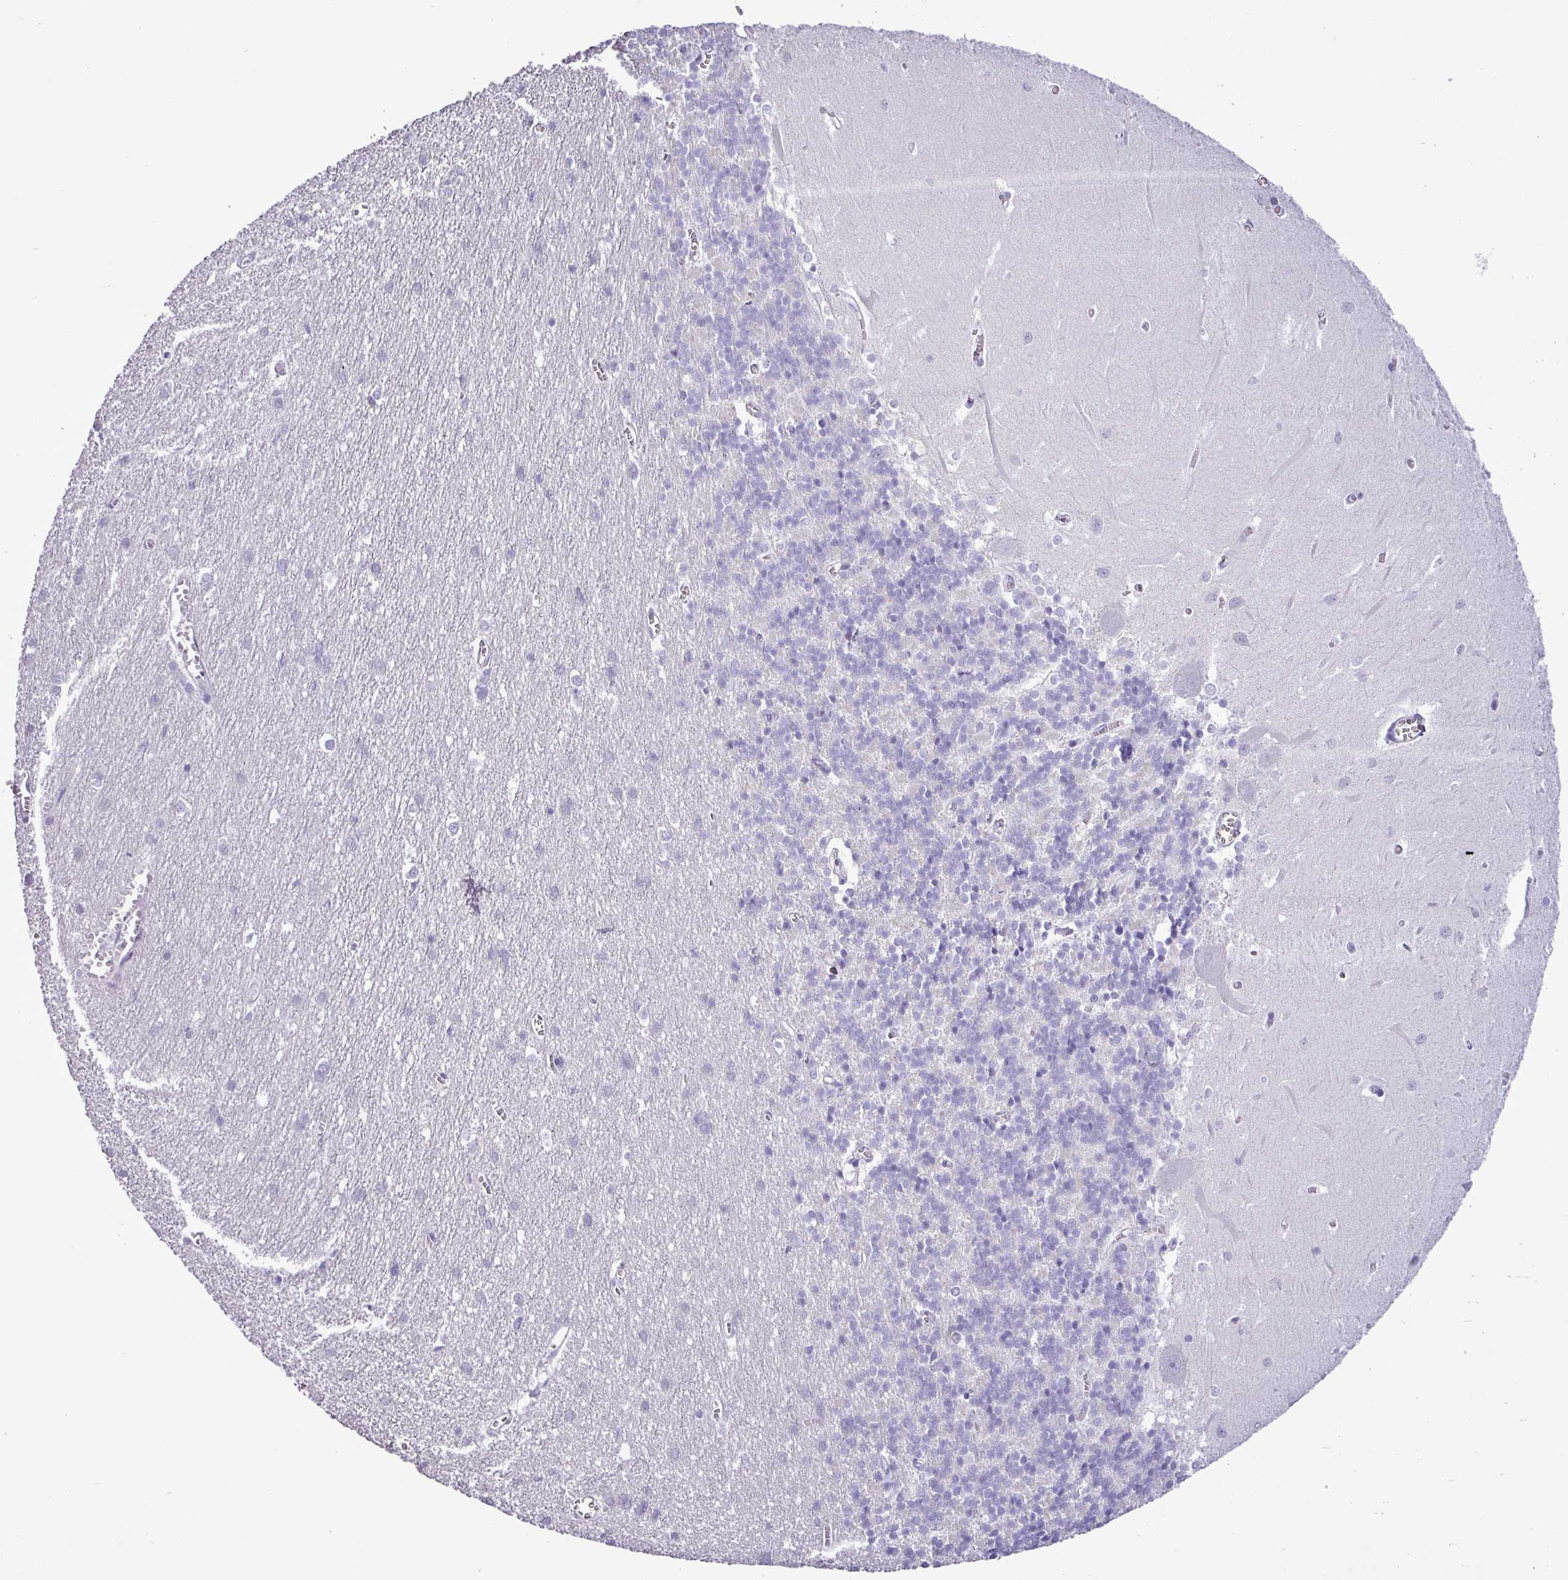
{"staining": {"intensity": "negative", "quantity": "none", "location": "none"}, "tissue": "cerebellum", "cell_type": "Cells in granular layer", "image_type": "normal", "snomed": [{"axis": "morphology", "description": "Normal tissue, NOS"}, {"axis": "topography", "description": "Cerebellum"}], "caption": "Immunohistochemical staining of normal cerebellum demonstrates no significant expression in cells in granular layer.", "gene": "ALDH3A1", "patient": {"sex": "male", "age": 37}}